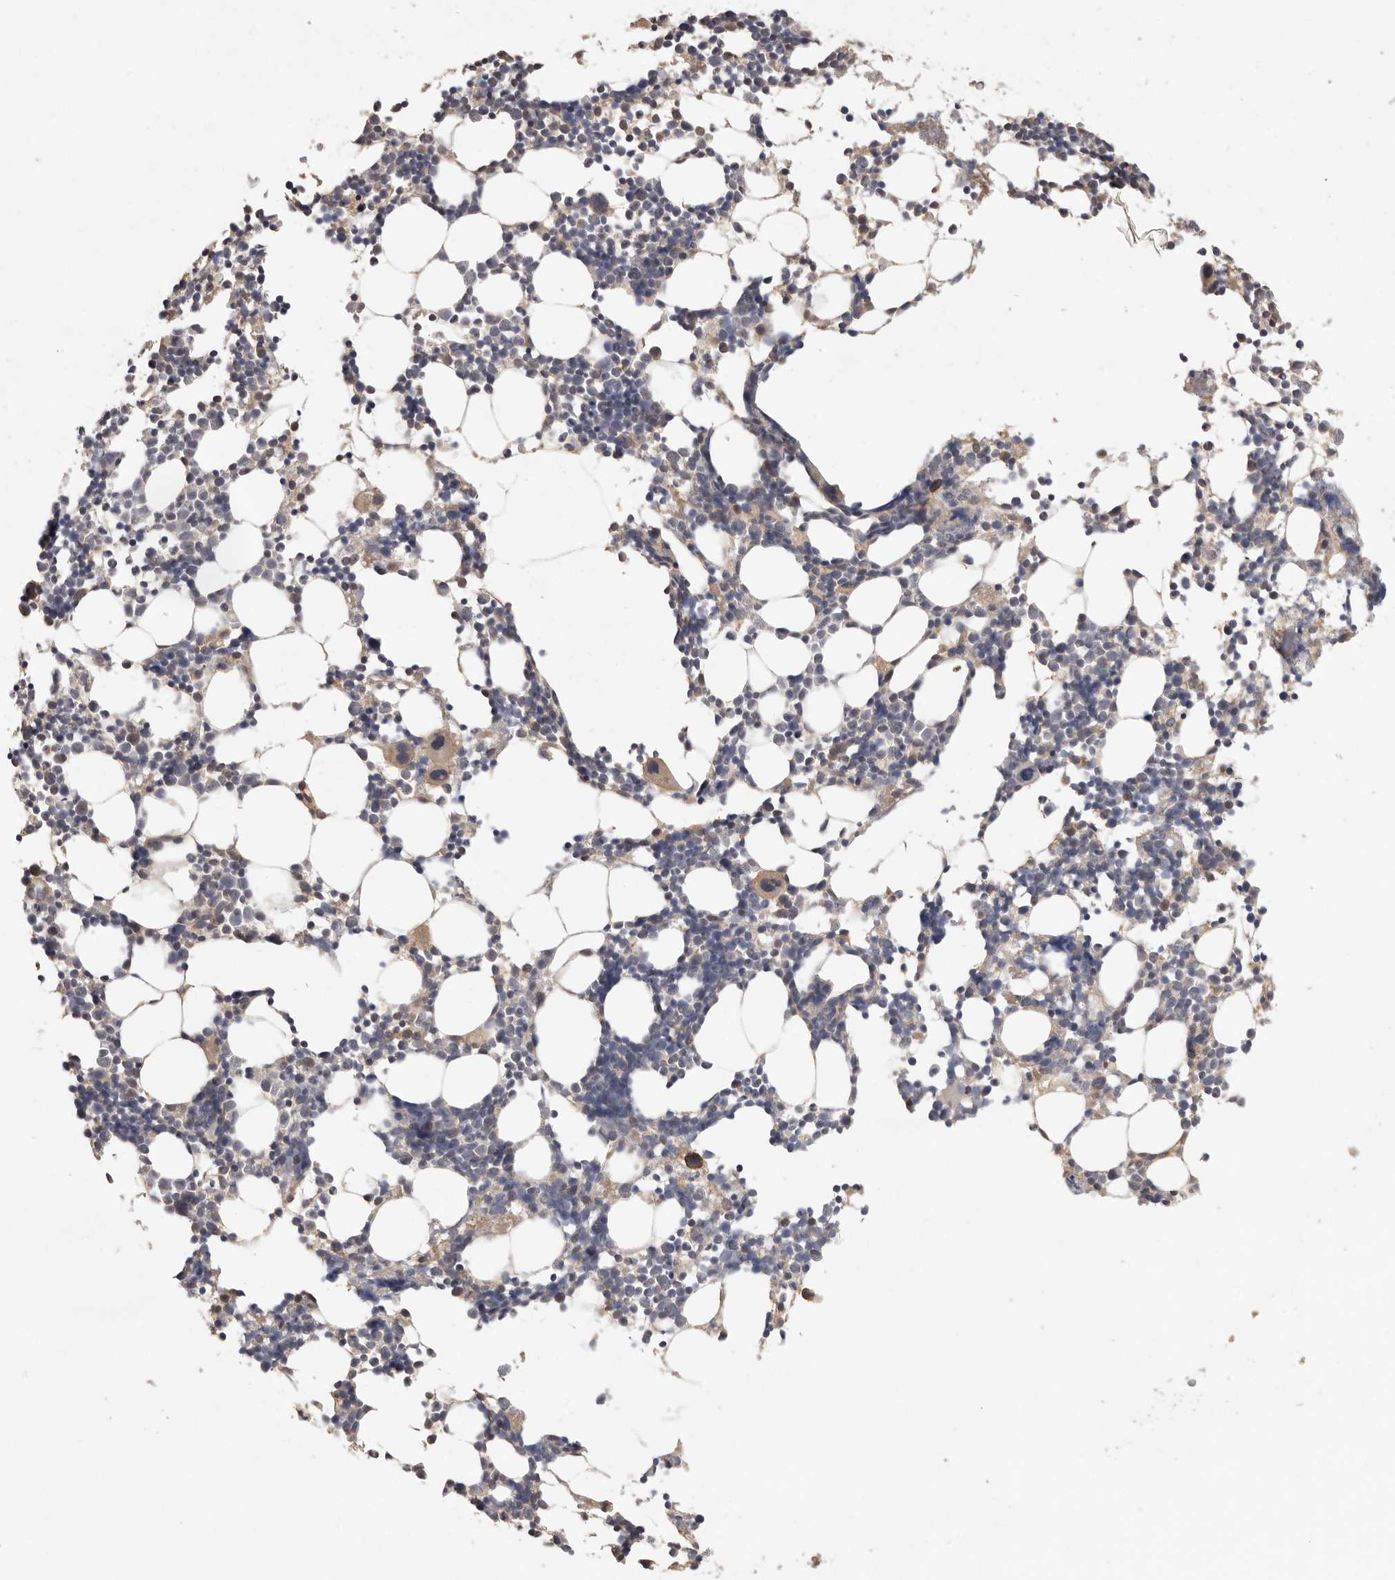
{"staining": {"intensity": "weak", "quantity": "25%-75%", "location": "cytoplasmic/membranous"}, "tissue": "bone marrow", "cell_type": "Hematopoietic cells", "image_type": "normal", "snomed": [{"axis": "morphology", "description": "Normal tissue, NOS"}, {"axis": "morphology", "description": "Inflammation, NOS"}, {"axis": "topography", "description": "Bone marrow"}], "caption": "Hematopoietic cells demonstrate low levels of weak cytoplasmic/membranous positivity in approximately 25%-75% of cells in normal bone marrow. (Stains: DAB (3,3'-diaminobenzidine) in brown, nuclei in blue, Microscopy: brightfield microscopy at high magnification).", "gene": "BAIAP2", "patient": {"sex": "male", "age": 21}}